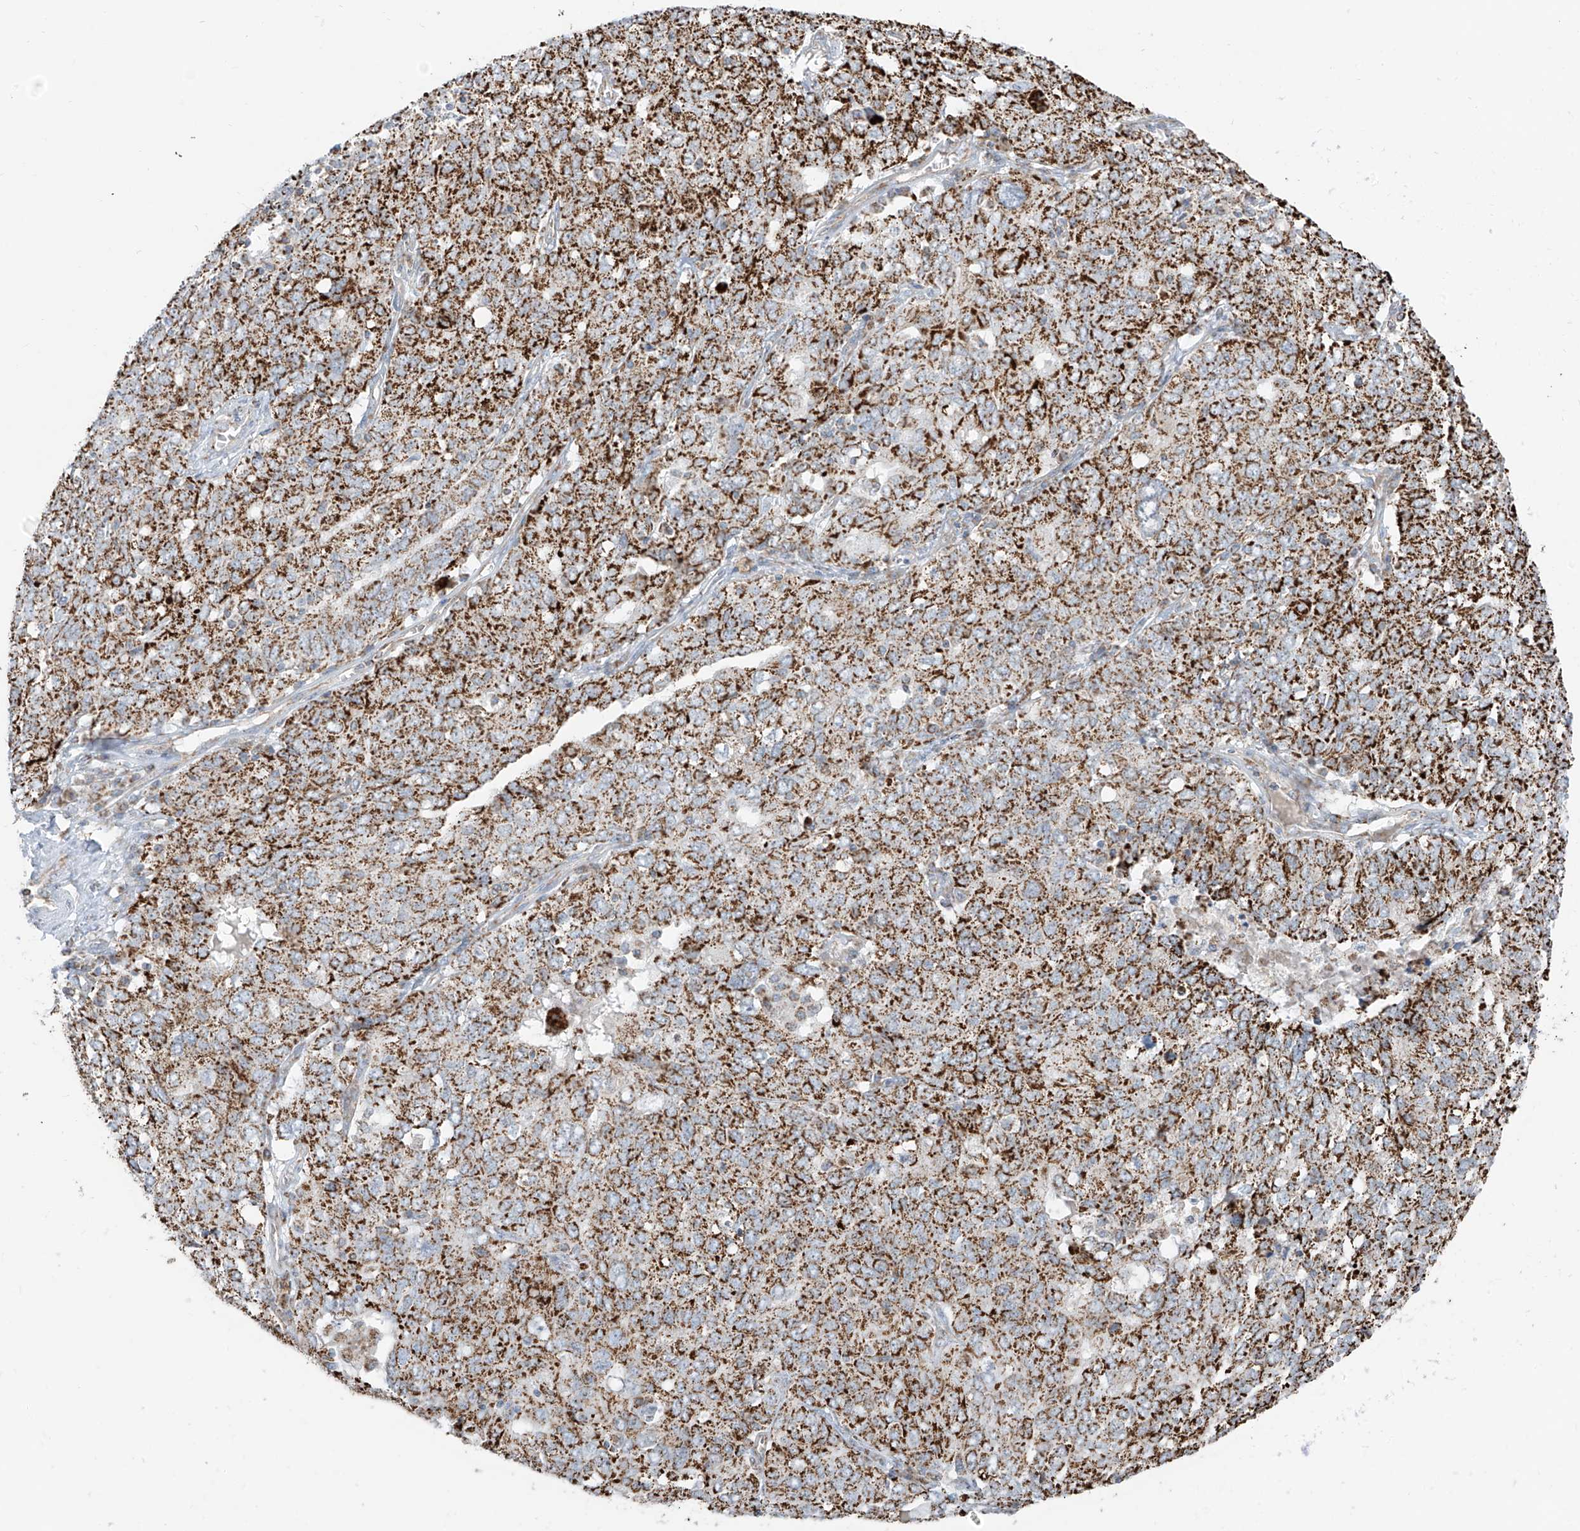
{"staining": {"intensity": "strong", "quantity": ">75%", "location": "cytoplasmic/membranous"}, "tissue": "ovarian cancer", "cell_type": "Tumor cells", "image_type": "cancer", "snomed": [{"axis": "morphology", "description": "Carcinoma, endometroid"}, {"axis": "topography", "description": "Ovary"}], "caption": "A photomicrograph of ovarian cancer stained for a protein reveals strong cytoplasmic/membranous brown staining in tumor cells.", "gene": "ETHE1", "patient": {"sex": "female", "age": 62}}